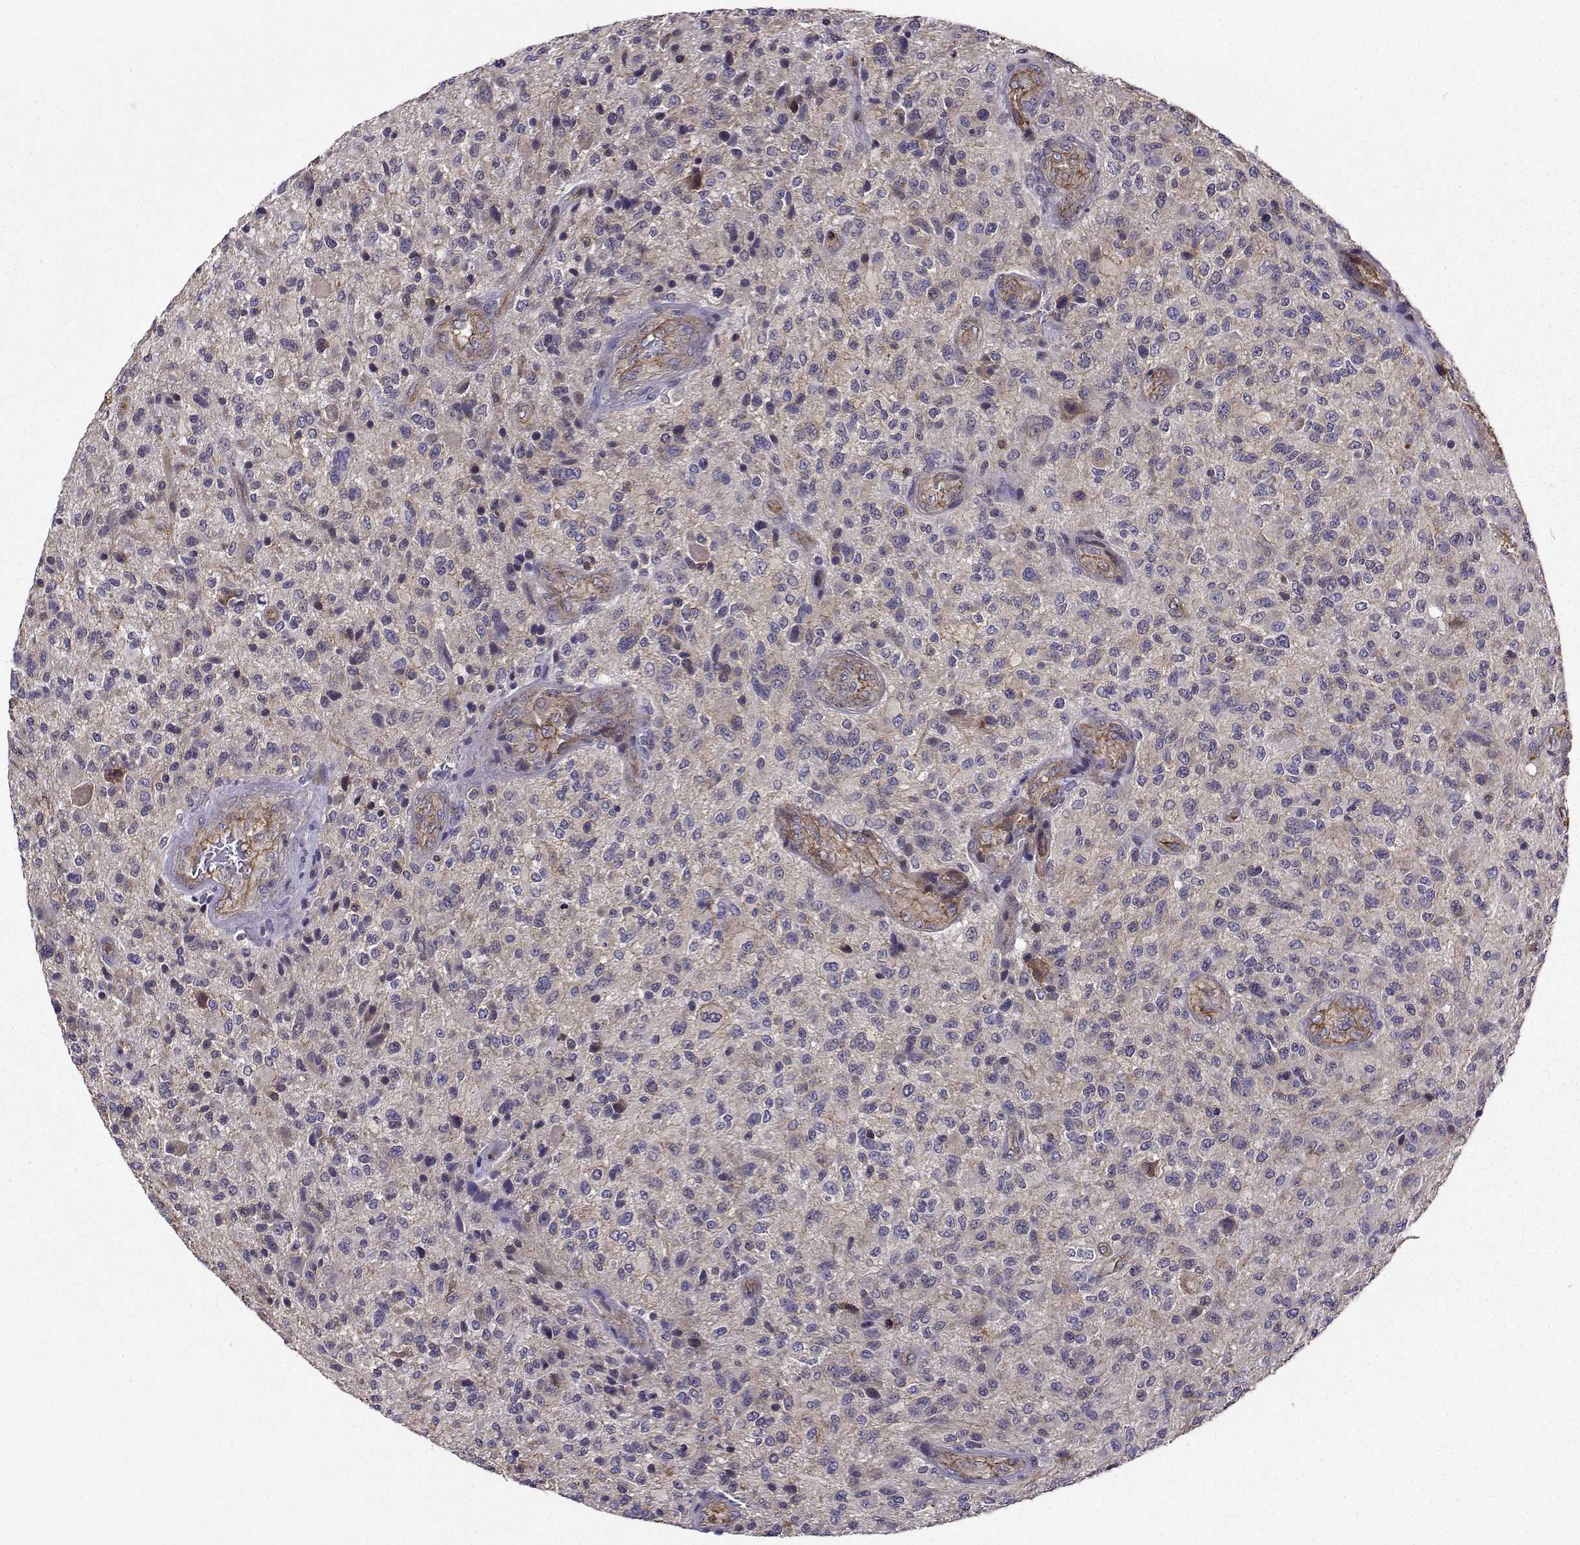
{"staining": {"intensity": "negative", "quantity": "none", "location": "none"}, "tissue": "glioma", "cell_type": "Tumor cells", "image_type": "cancer", "snomed": [{"axis": "morphology", "description": "Glioma, malignant, High grade"}, {"axis": "topography", "description": "Brain"}], "caption": "Tumor cells show no significant protein positivity in high-grade glioma (malignant). (Stains: DAB (3,3'-diaminobenzidine) immunohistochemistry with hematoxylin counter stain, Microscopy: brightfield microscopy at high magnification).", "gene": "ITGB8", "patient": {"sex": "male", "age": 47}}